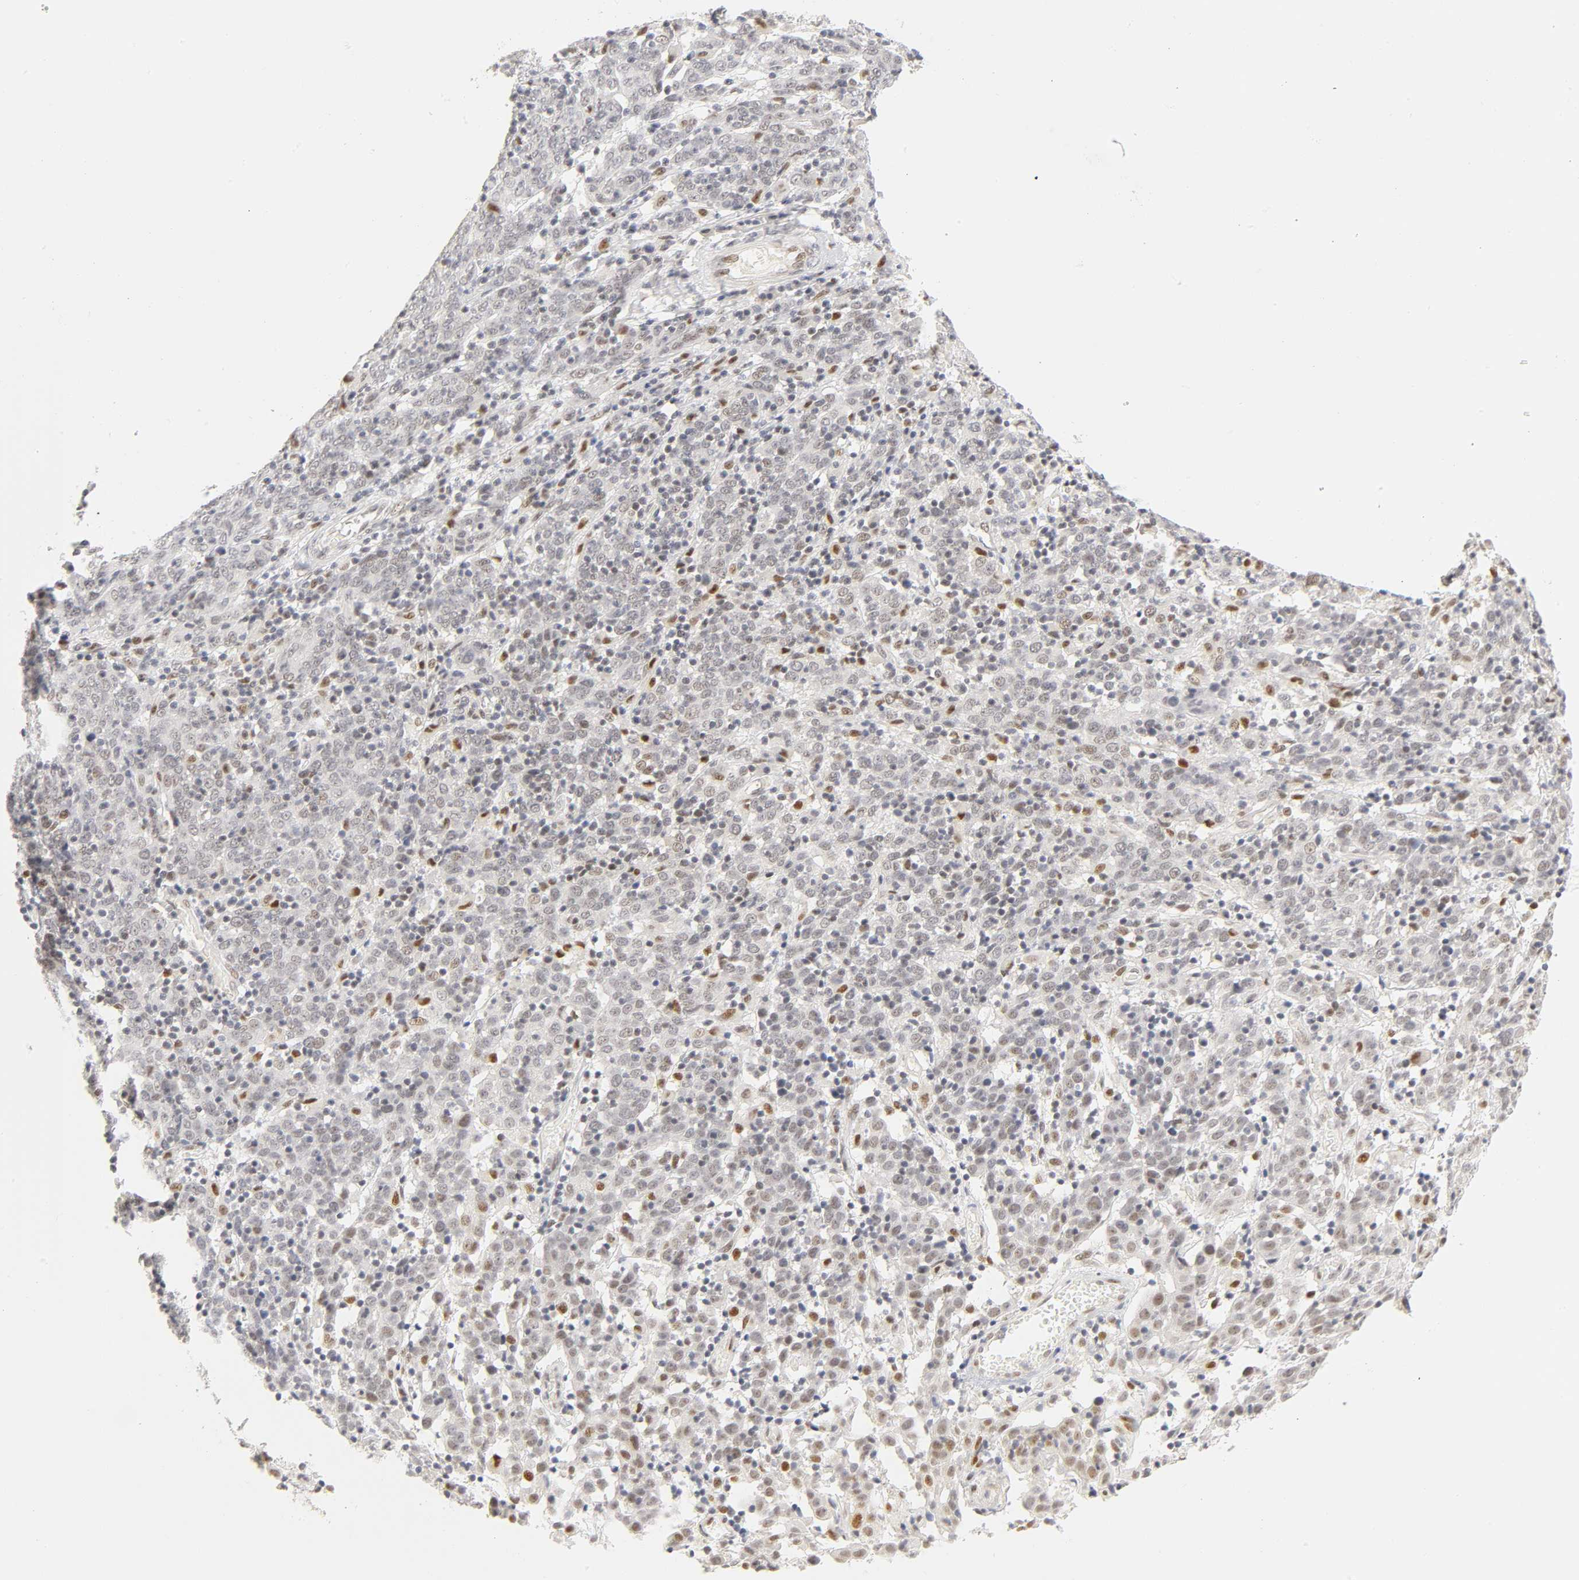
{"staining": {"intensity": "moderate", "quantity": "25%-75%", "location": "nuclear"}, "tissue": "cervical cancer", "cell_type": "Tumor cells", "image_type": "cancer", "snomed": [{"axis": "morphology", "description": "Normal tissue, NOS"}, {"axis": "morphology", "description": "Squamous cell carcinoma, NOS"}, {"axis": "topography", "description": "Cervix"}], "caption": "Immunohistochemistry (IHC) of human cervical cancer reveals medium levels of moderate nuclear positivity in approximately 25%-75% of tumor cells.", "gene": "MNAT1", "patient": {"sex": "female", "age": 67}}